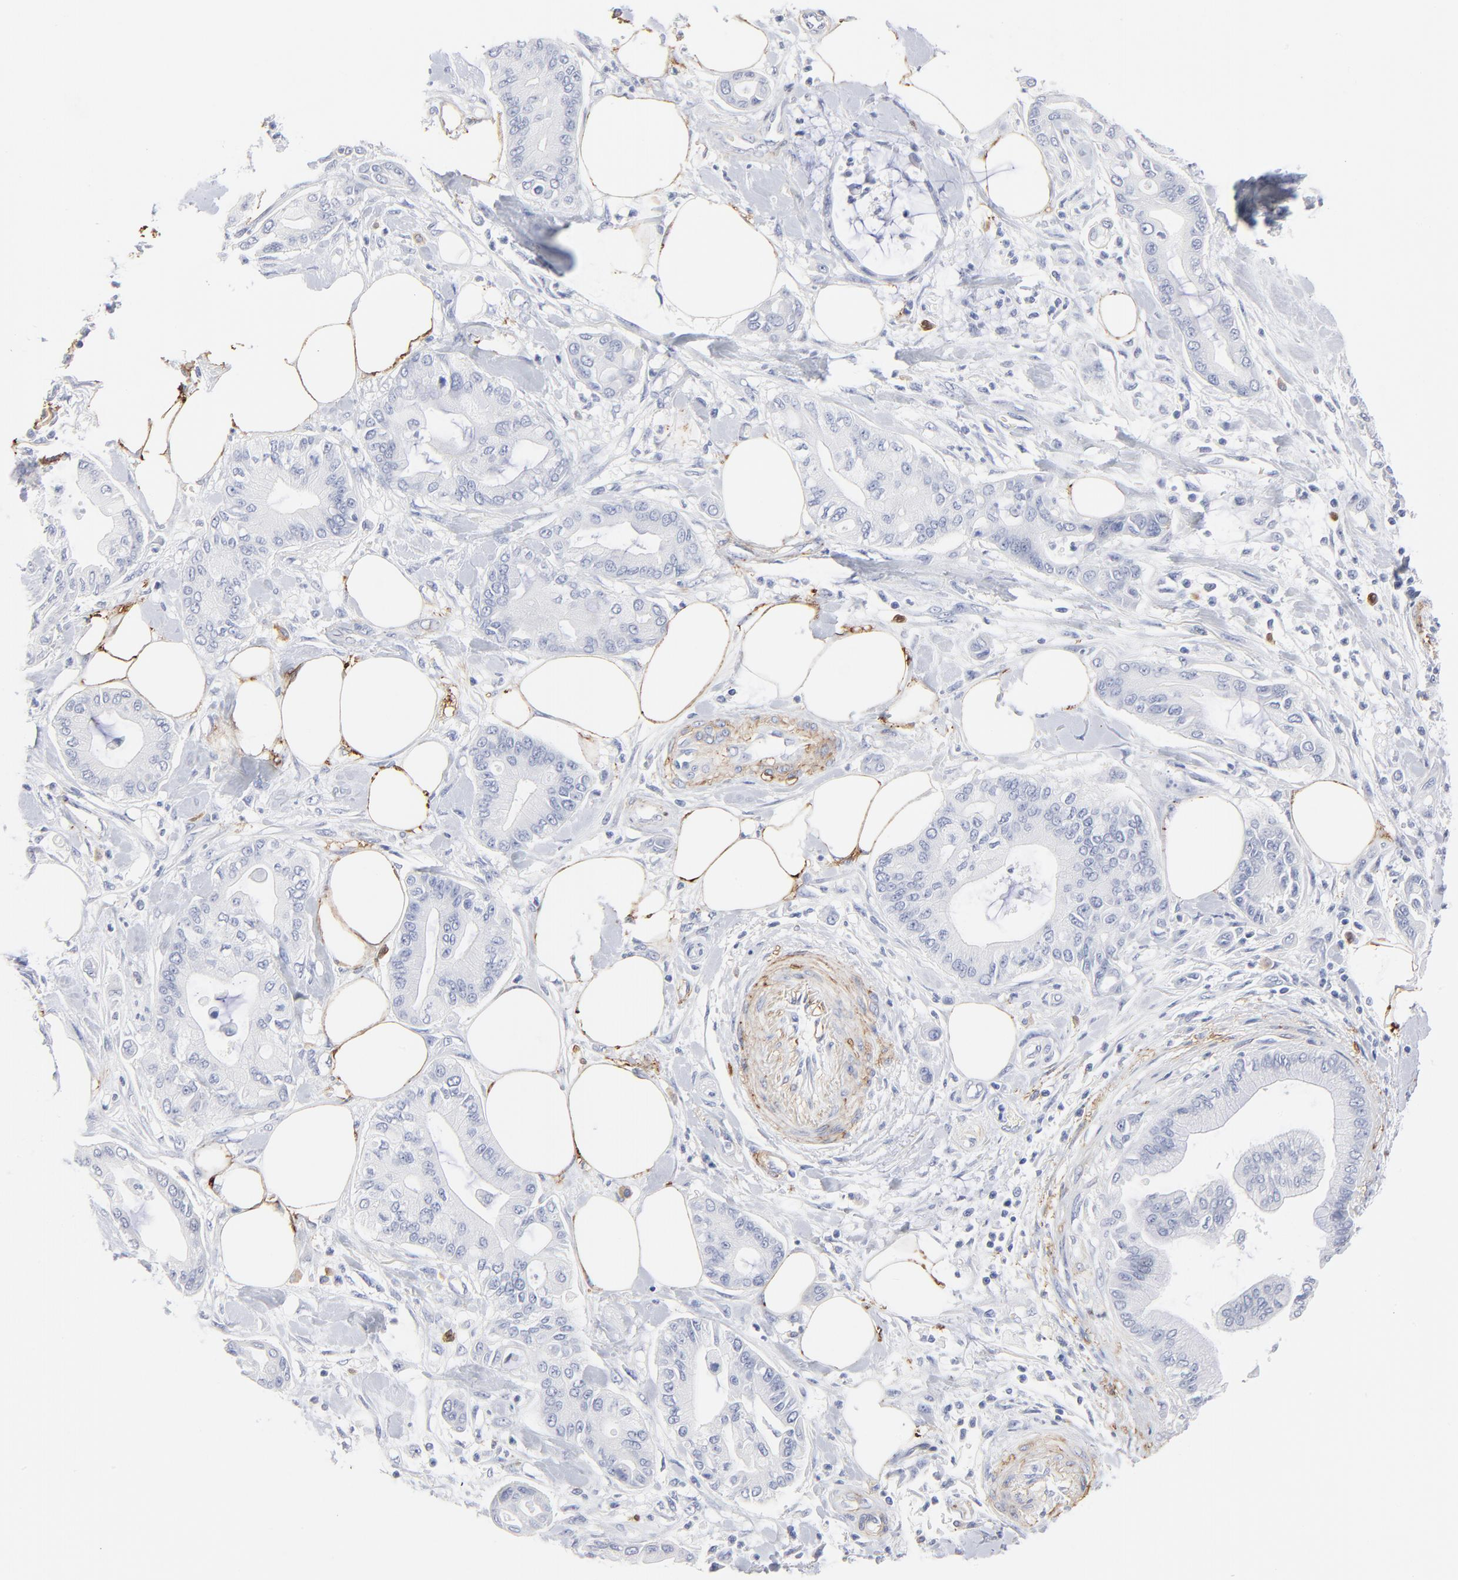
{"staining": {"intensity": "negative", "quantity": "none", "location": "none"}, "tissue": "pancreatic cancer", "cell_type": "Tumor cells", "image_type": "cancer", "snomed": [{"axis": "morphology", "description": "Adenocarcinoma, NOS"}, {"axis": "morphology", "description": "Adenocarcinoma, metastatic, NOS"}, {"axis": "topography", "description": "Lymph node"}, {"axis": "topography", "description": "Pancreas"}, {"axis": "topography", "description": "Duodenum"}], "caption": "Tumor cells show no significant positivity in metastatic adenocarcinoma (pancreatic).", "gene": "AGTR1", "patient": {"sex": "female", "age": 64}}